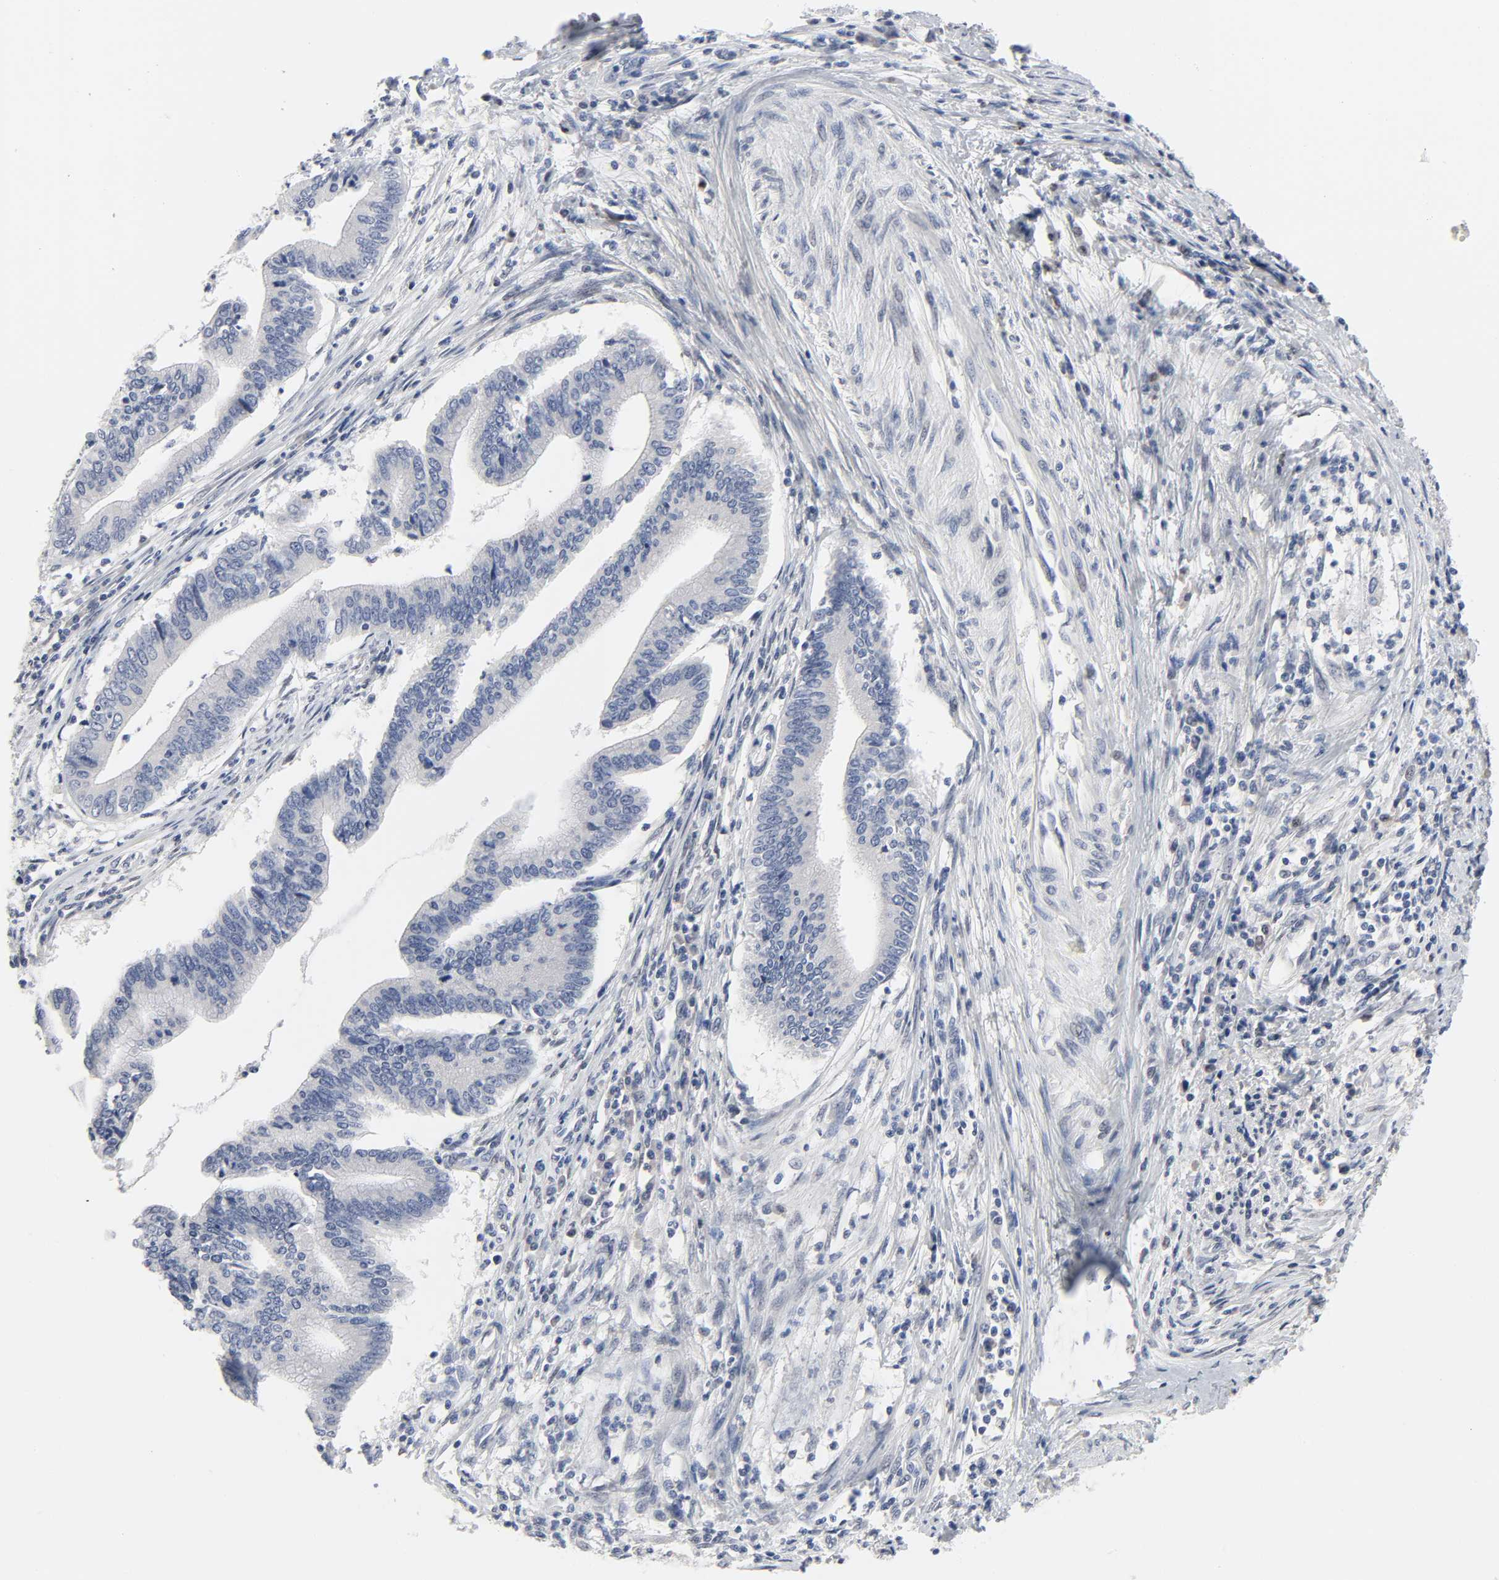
{"staining": {"intensity": "negative", "quantity": "none", "location": "none"}, "tissue": "cervical cancer", "cell_type": "Tumor cells", "image_type": "cancer", "snomed": [{"axis": "morphology", "description": "Adenocarcinoma, NOS"}, {"axis": "topography", "description": "Cervix"}], "caption": "Immunohistochemical staining of adenocarcinoma (cervical) demonstrates no significant positivity in tumor cells. Brightfield microscopy of IHC stained with DAB (brown) and hematoxylin (blue), captured at high magnification.", "gene": "SALL2", "patient": {"sex": "female", "age": 36}}